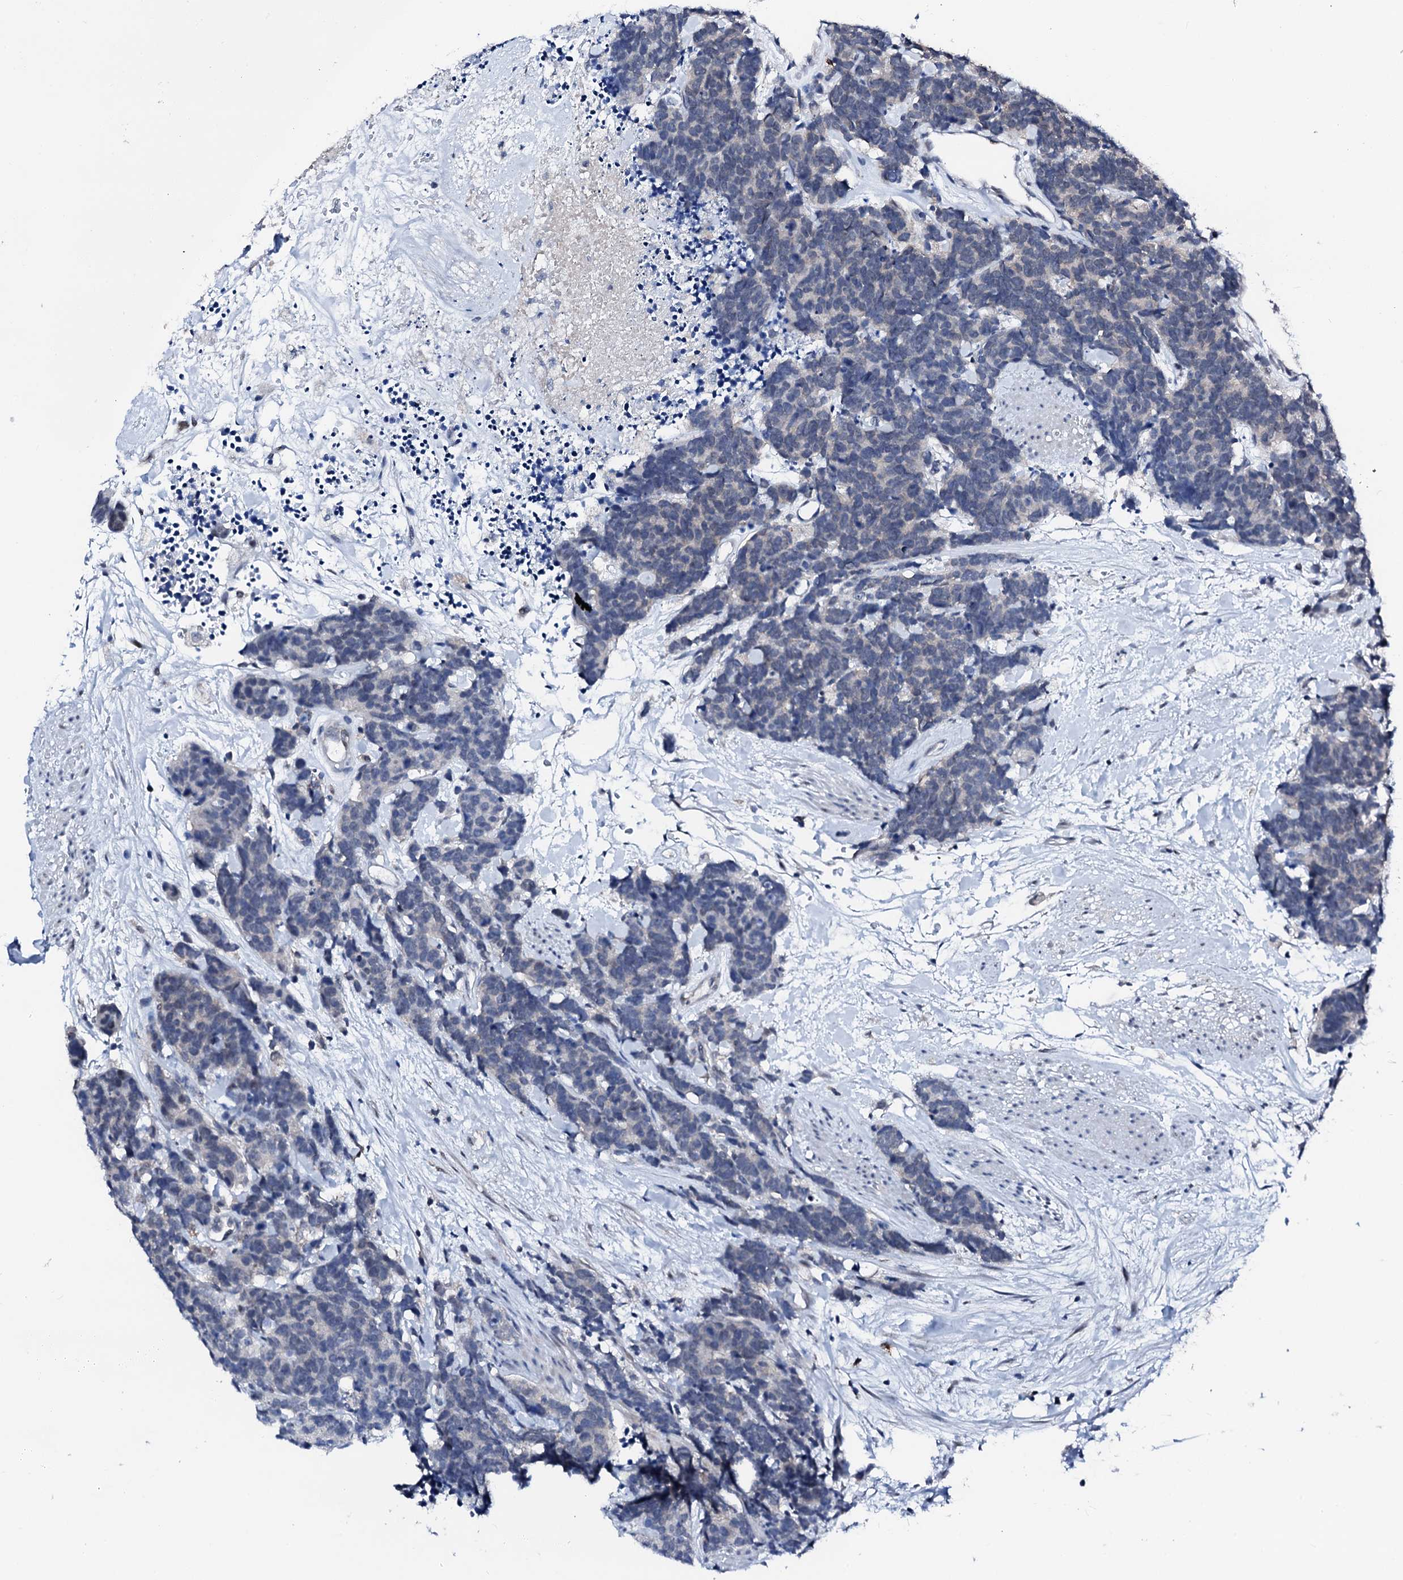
{"staining": {"intensity": "negative", "quantity": "none", "location": "none"}, "tissue": "carcinoid", "cell_type": "Tumor cells", "image_type": "cancer", "snomed": [{"axis": "morphology", "description": "Carcinoma, NOS"}, {"axis": "morphology", "description": "Carcinoid, malignant, NOS"}, {"axis": "topography", "description": "Urinary bladder"}], "caption": "DAB immunohistochemical staining of human carcinoid demonstrates no significant staining in tumor cells.", "gene": "TRAFD1", "patient": {"sex": "male", "age": 57}}